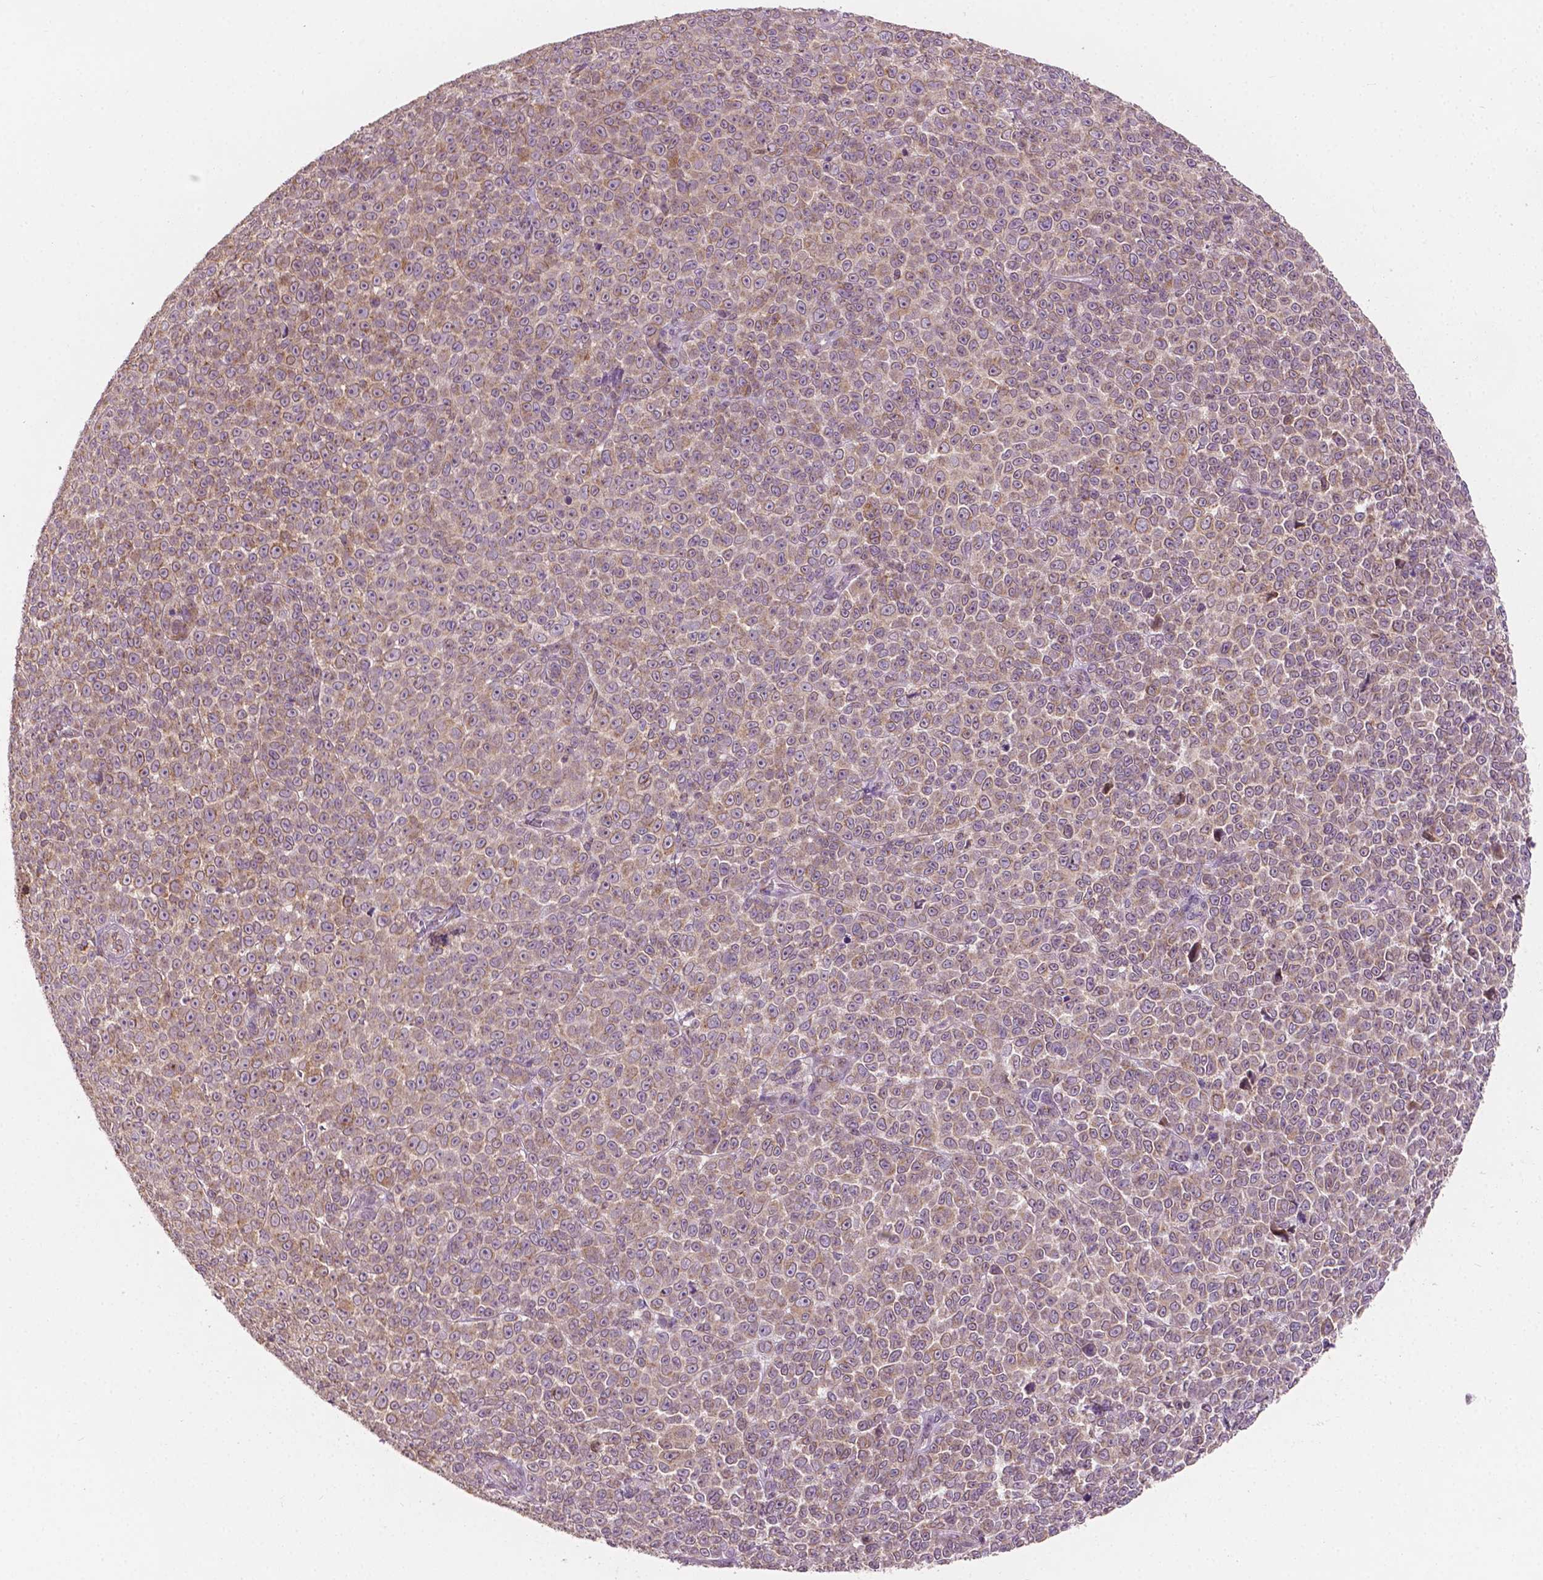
{"staining": {"intensity": "weak", "quantity": "25%-75%", "location": "cytoplasmic/membranous"}, "tissue": "melanoma", "cell_type": "Tumor cells", "image_type": "cancer", "snomed": [{"axis": "morphology", "description": "Malignant melanoma, NOS"}, {"axis": "topography", "description": "Skin"}], "caption": "This is an image of IHC staining of melanoma, which shows weak staining in the cytoplasmic/membranous of tumor cells.", "gene": "EBAG9", "patient": {"sex": "female", "age": 95}}